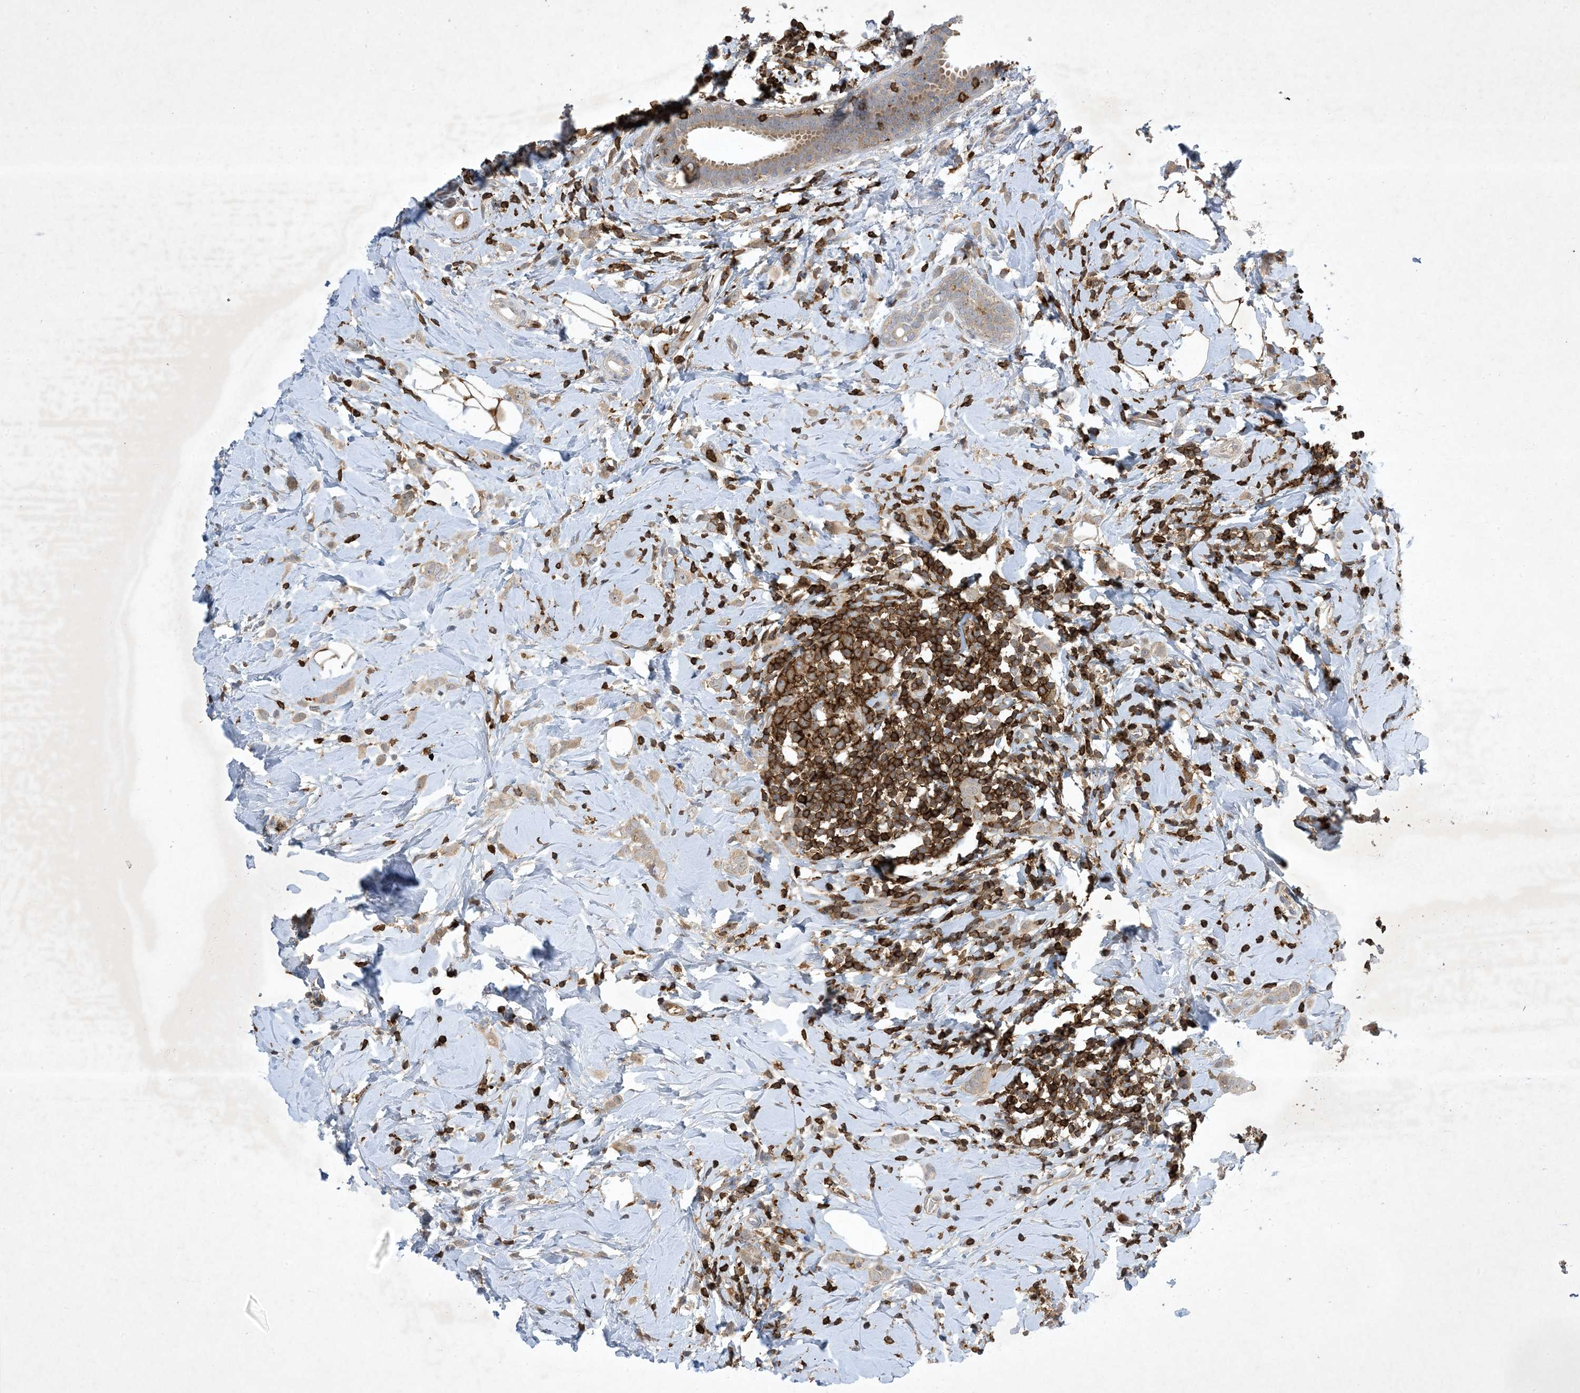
{"staining": {"intensity": "negative", "quantity": "none", "location": "none"}, "tissue": "breast cancer", "cell_type": "Tumor cells", "image_type": "cancer", "snomed": [{"axis": "morphology", "description": "Lobular carcinoma"}, {"axis": "topography", "description": "Breast"}], "caption": "Image shows no significant protein expression in tumor cells of lobular carcinoma (breast).", "gene": "AK9", "patient": {"sex": "female", "age": 47}}